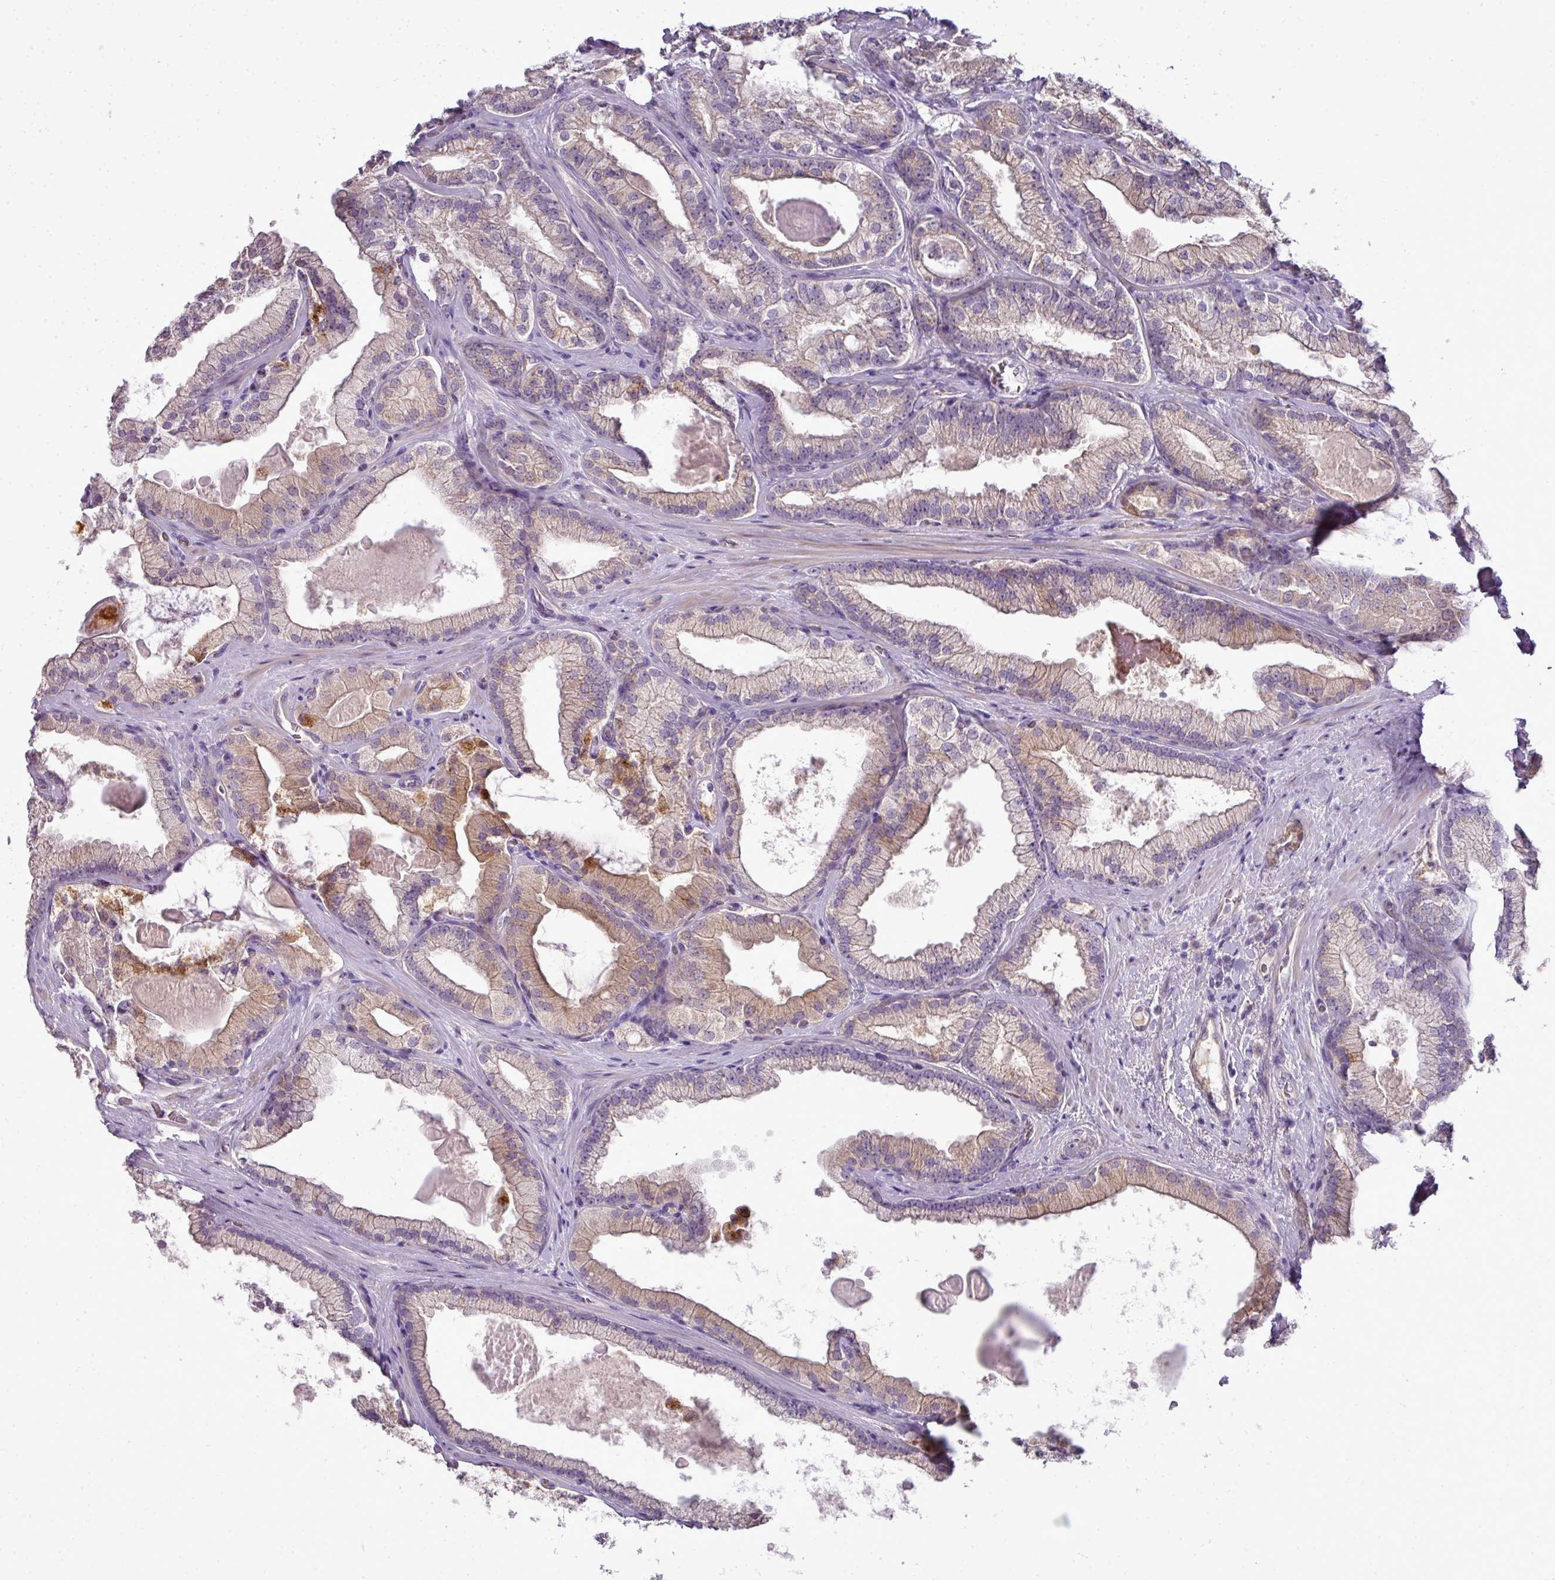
{"staining": {"intensity": "moderate", "quantity": "<25%", "location": "cytoplasmic/membranous"}, "tissue": "prostate cancer", "cell_type": "Tumor cells", "image_type": "cancer", "snomed": [{"axis": "morphology", "description": "Adenocarcinoma, High grade"}, {"axis": "topography", "description": "Prostate"}], "caption": "Prostate adenocarcinoma (high-grade) stained with a protein marker demonstrates moderate staining in tumor cells.", "gene": "BRINP2", "patient": {"sex": "male", "age": 68}}